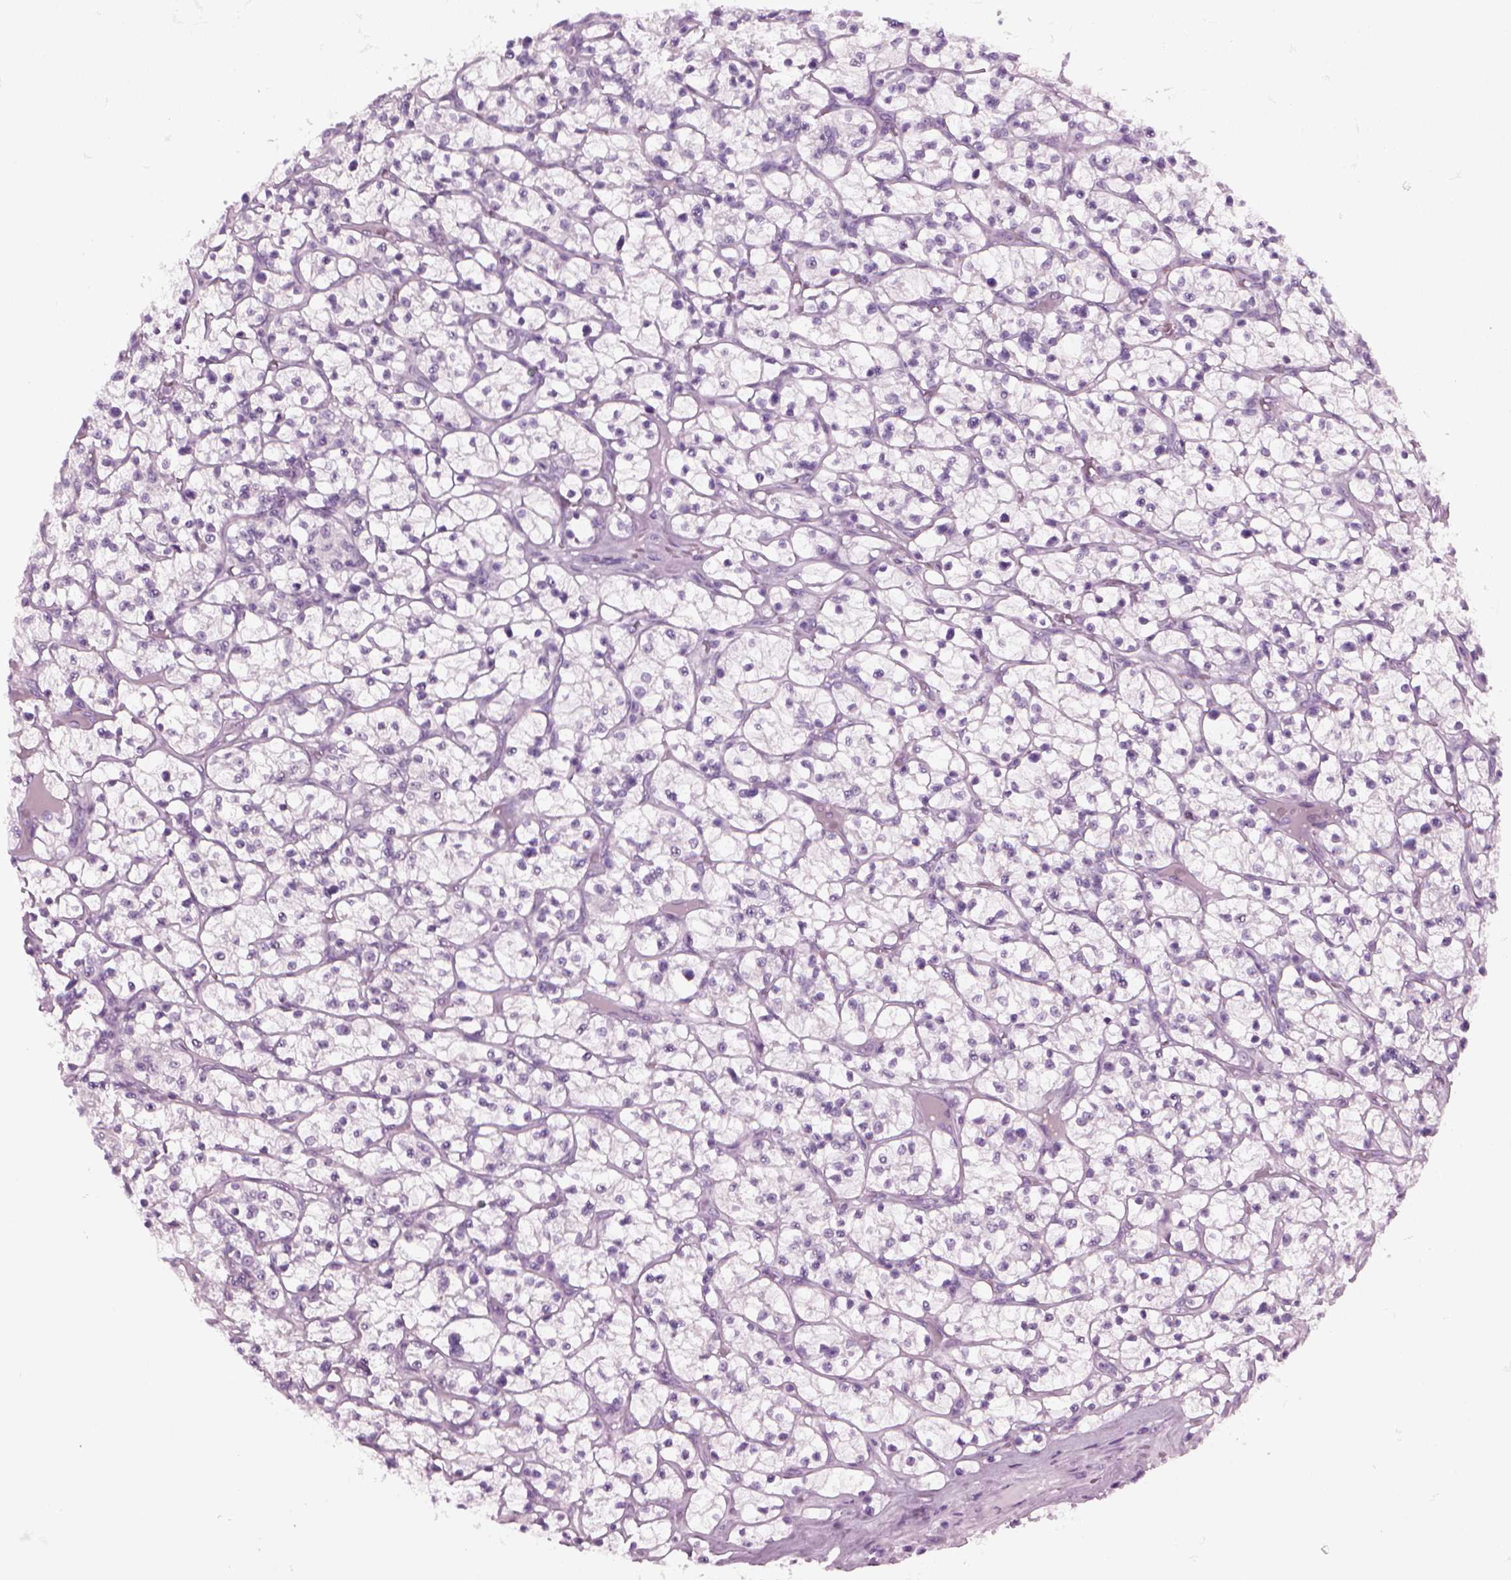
{"staining": {"intensity": "negative", "quantity": "none", "location": "none"}, "tissue": "renal cancer", "cell_type": "Tumor cells", "image_type": "cancer", "snomed": [{"axis": "morphology", "description": "Adenocarcinoma, NOS"}, {"axis": "topography", "description": "Kidney"}], "caption": "Tumor cells show no significant staining in renal cancer (adenocarcinoma). The staining is performed using DAB brown chromogen with nuclei counter-stained in using hematoxylin.", "gene": "FAM24A", "patient": {"sex": "female", "age": 64}}